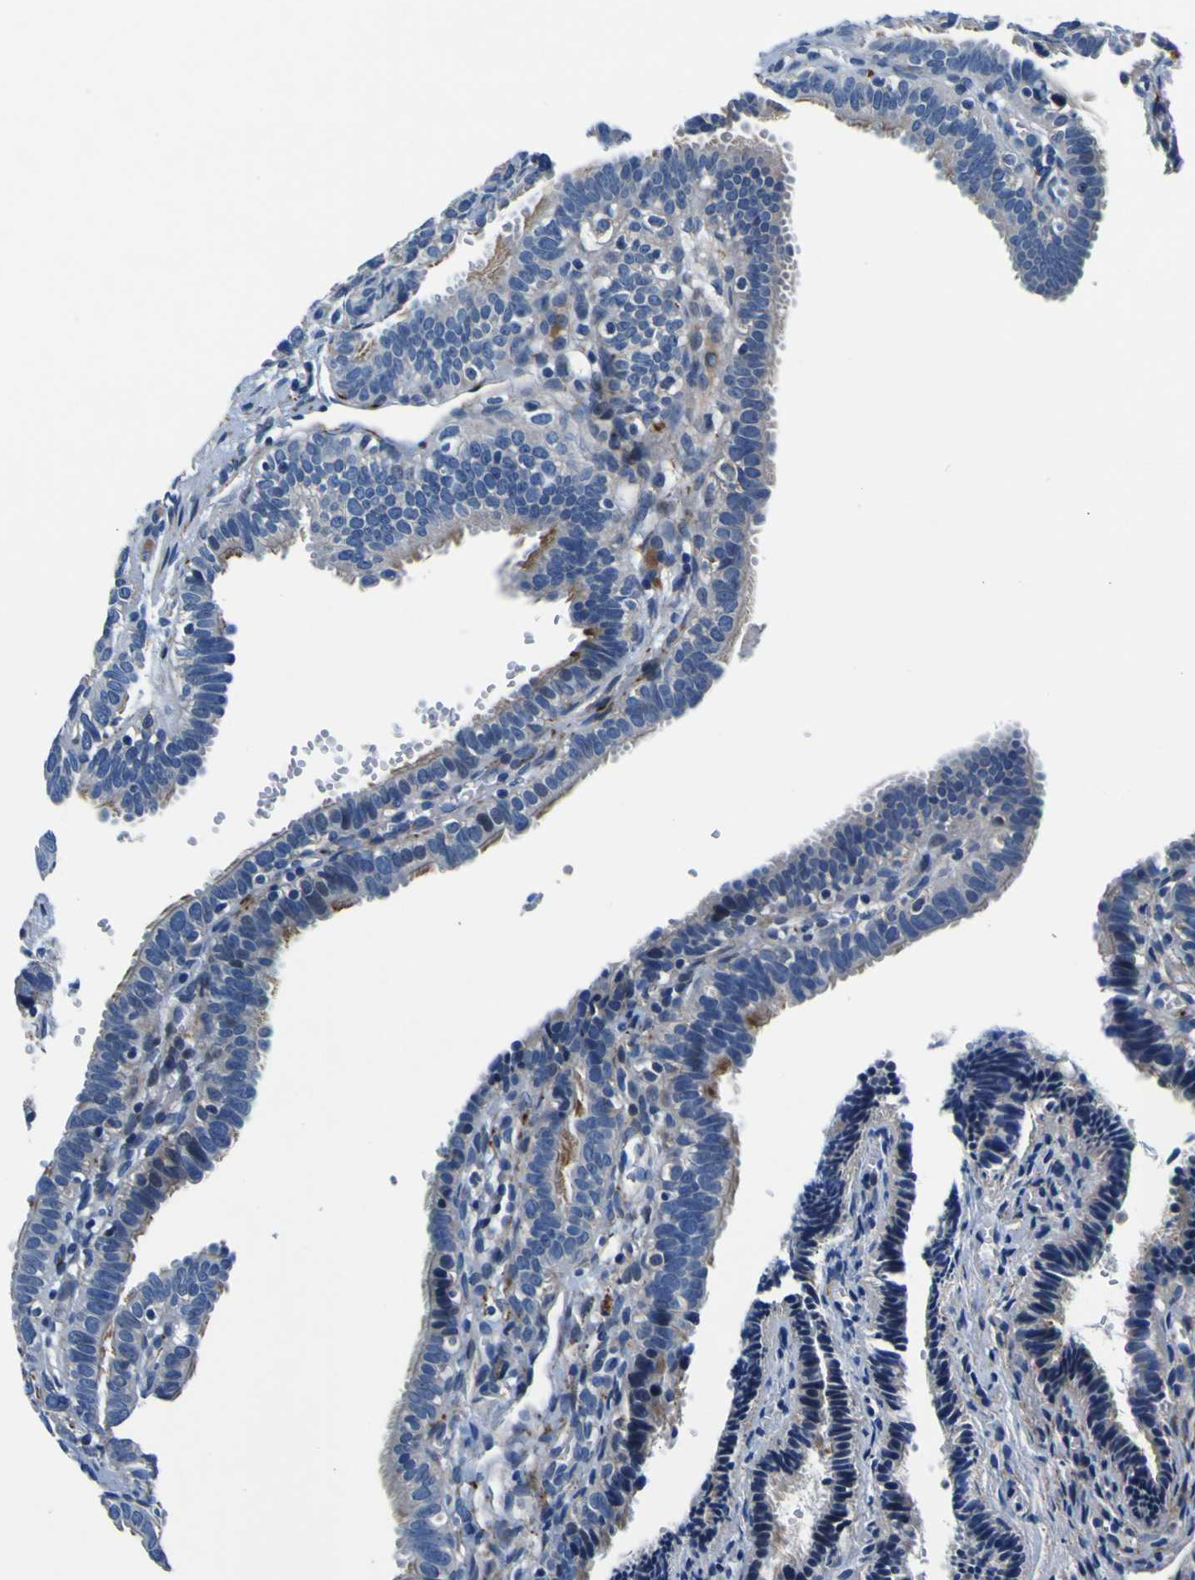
{"staining": {"intensity": "weak", "quantity": "25%-75%", "location": "cytoplasmic/membranous"}, "tissue": "fallopian tube", "cell_type": "Glandular cells", "image_type": "normal", "snomed": [{"axis": "morphology", "description": "Normal tissue, NOS"}, {"axis": "topography", "description": "Fallopian tube"}, {"axis": "topography", "description": "Placenta"}], "caption": "Glandular cells reveal low levels of weak cytoplasmic/membranous expression in approximately 25%-75% of cells in unremarkable human fallopian tube.", "gene": "AGAP3", "patient": {"sex": "female", "age": 34}}